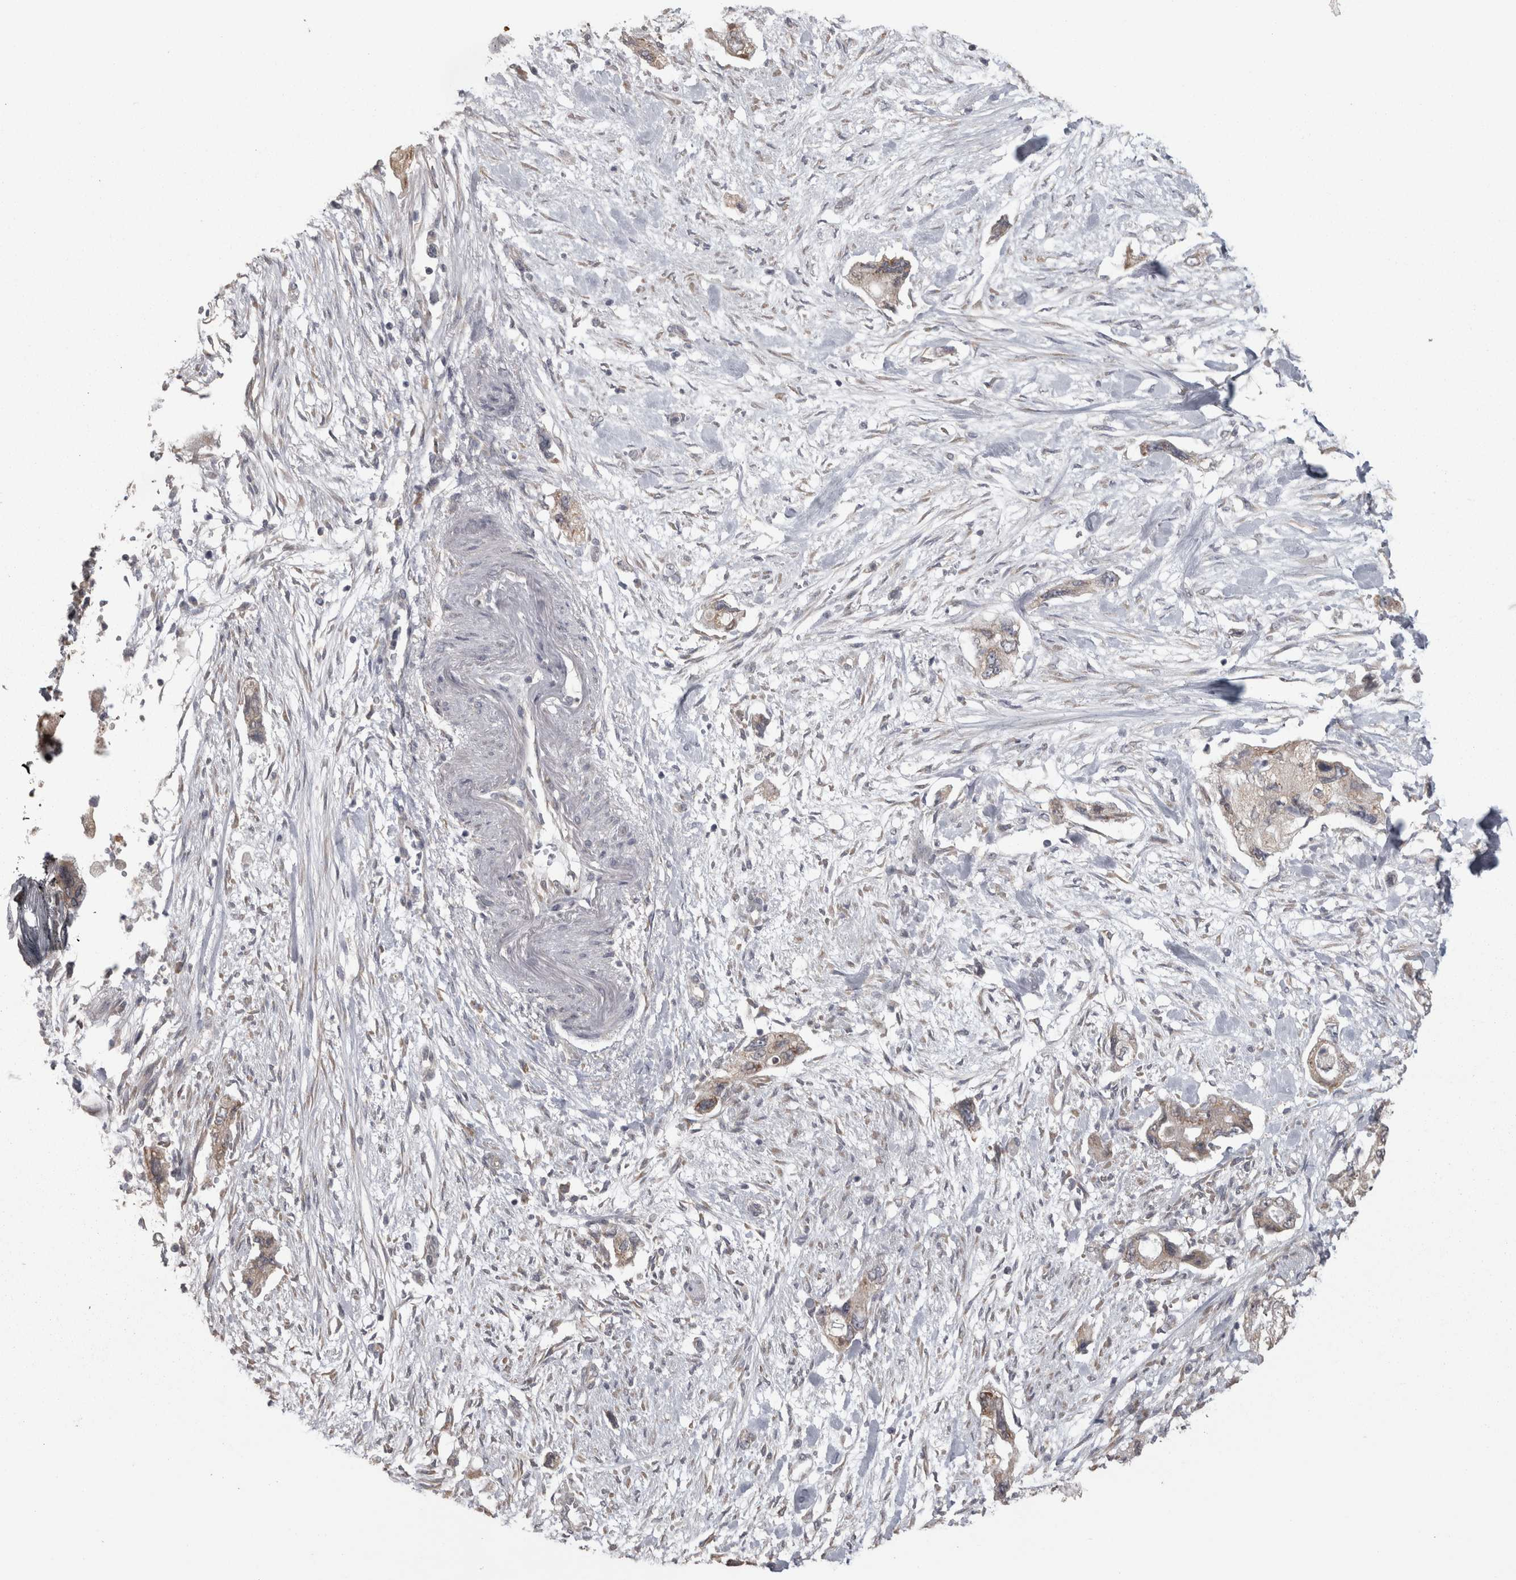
{"staining": {"intensity": "weak", "quantity": "<25%", "location": "cytoplasmic/membranous"}, "tissue": "pancreatic cancer", "cell_type": "Tumor cells", "image_type": "cancer", "snomed": [{"axis": "morphology", "description": "Adenocarcinoma, NOS"}, {"axis": "topography", "description": "Pancreas"}], "caption": "Protein analysis of pancreatic adenocarcinoma shows no significant positivity in tumor cells.", "gene": "RAB29", "patient": {"sex": "female", "age": 73}}